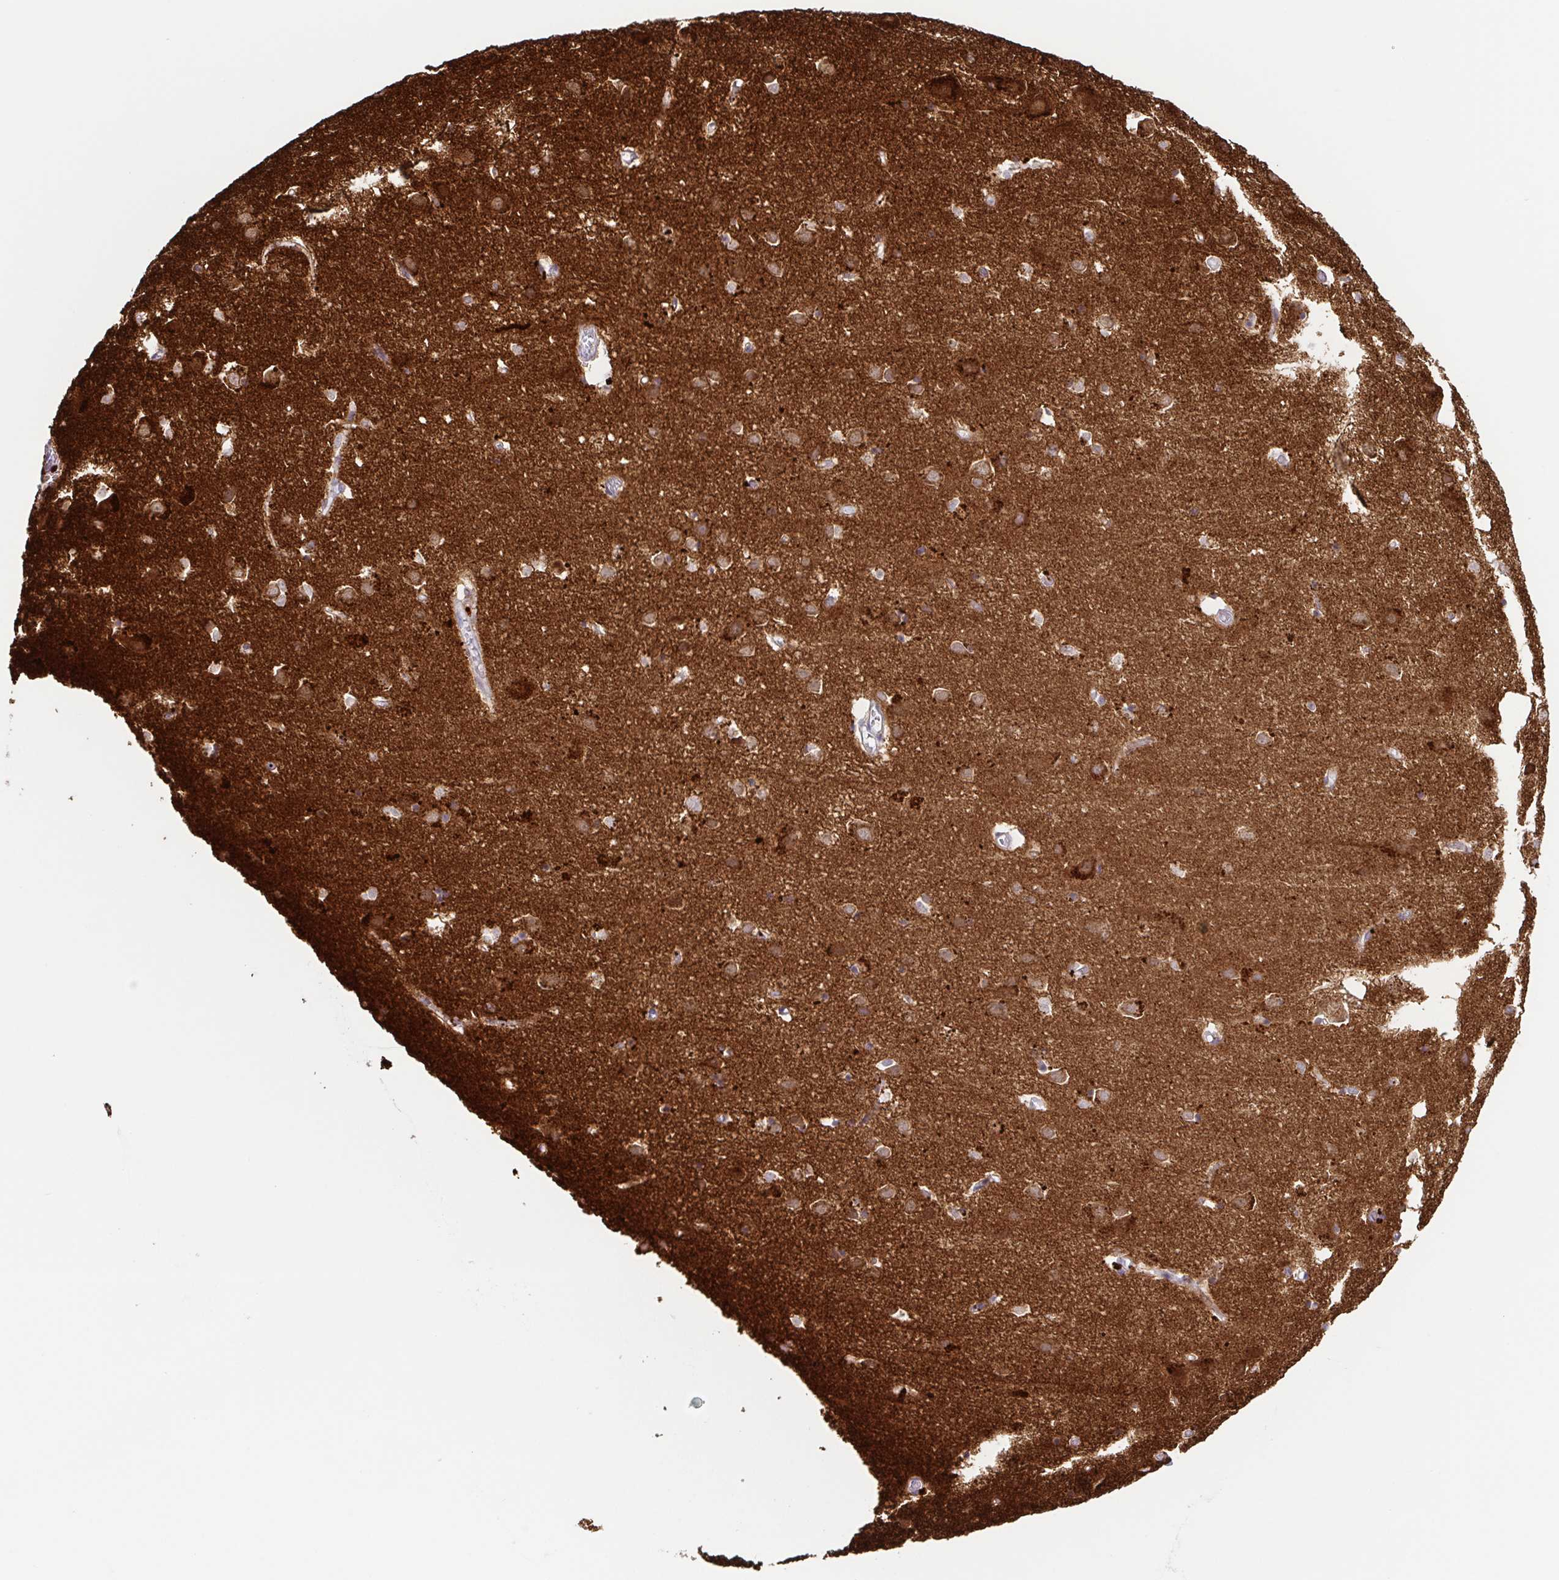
{"staining": {"intensity": "negative", "quantity": "none", "location": "none"}, "tissue": "cerebral cortex", "cell_type": "Endothelial cells", "image_type": "normal", "snomed": [{"axis": "morphology", "description": "Normal tissue, NOS"}, {"axis": "topography", "description": "Cerebral cortex"}], "caption": "IHC photomicrograph of benign cerebral cortex stained for a protein (brown), which displays no positivity in endothelial cells.", "gene": "ATP6V1G2", "patient": {"sex": "male", "age": 70}}